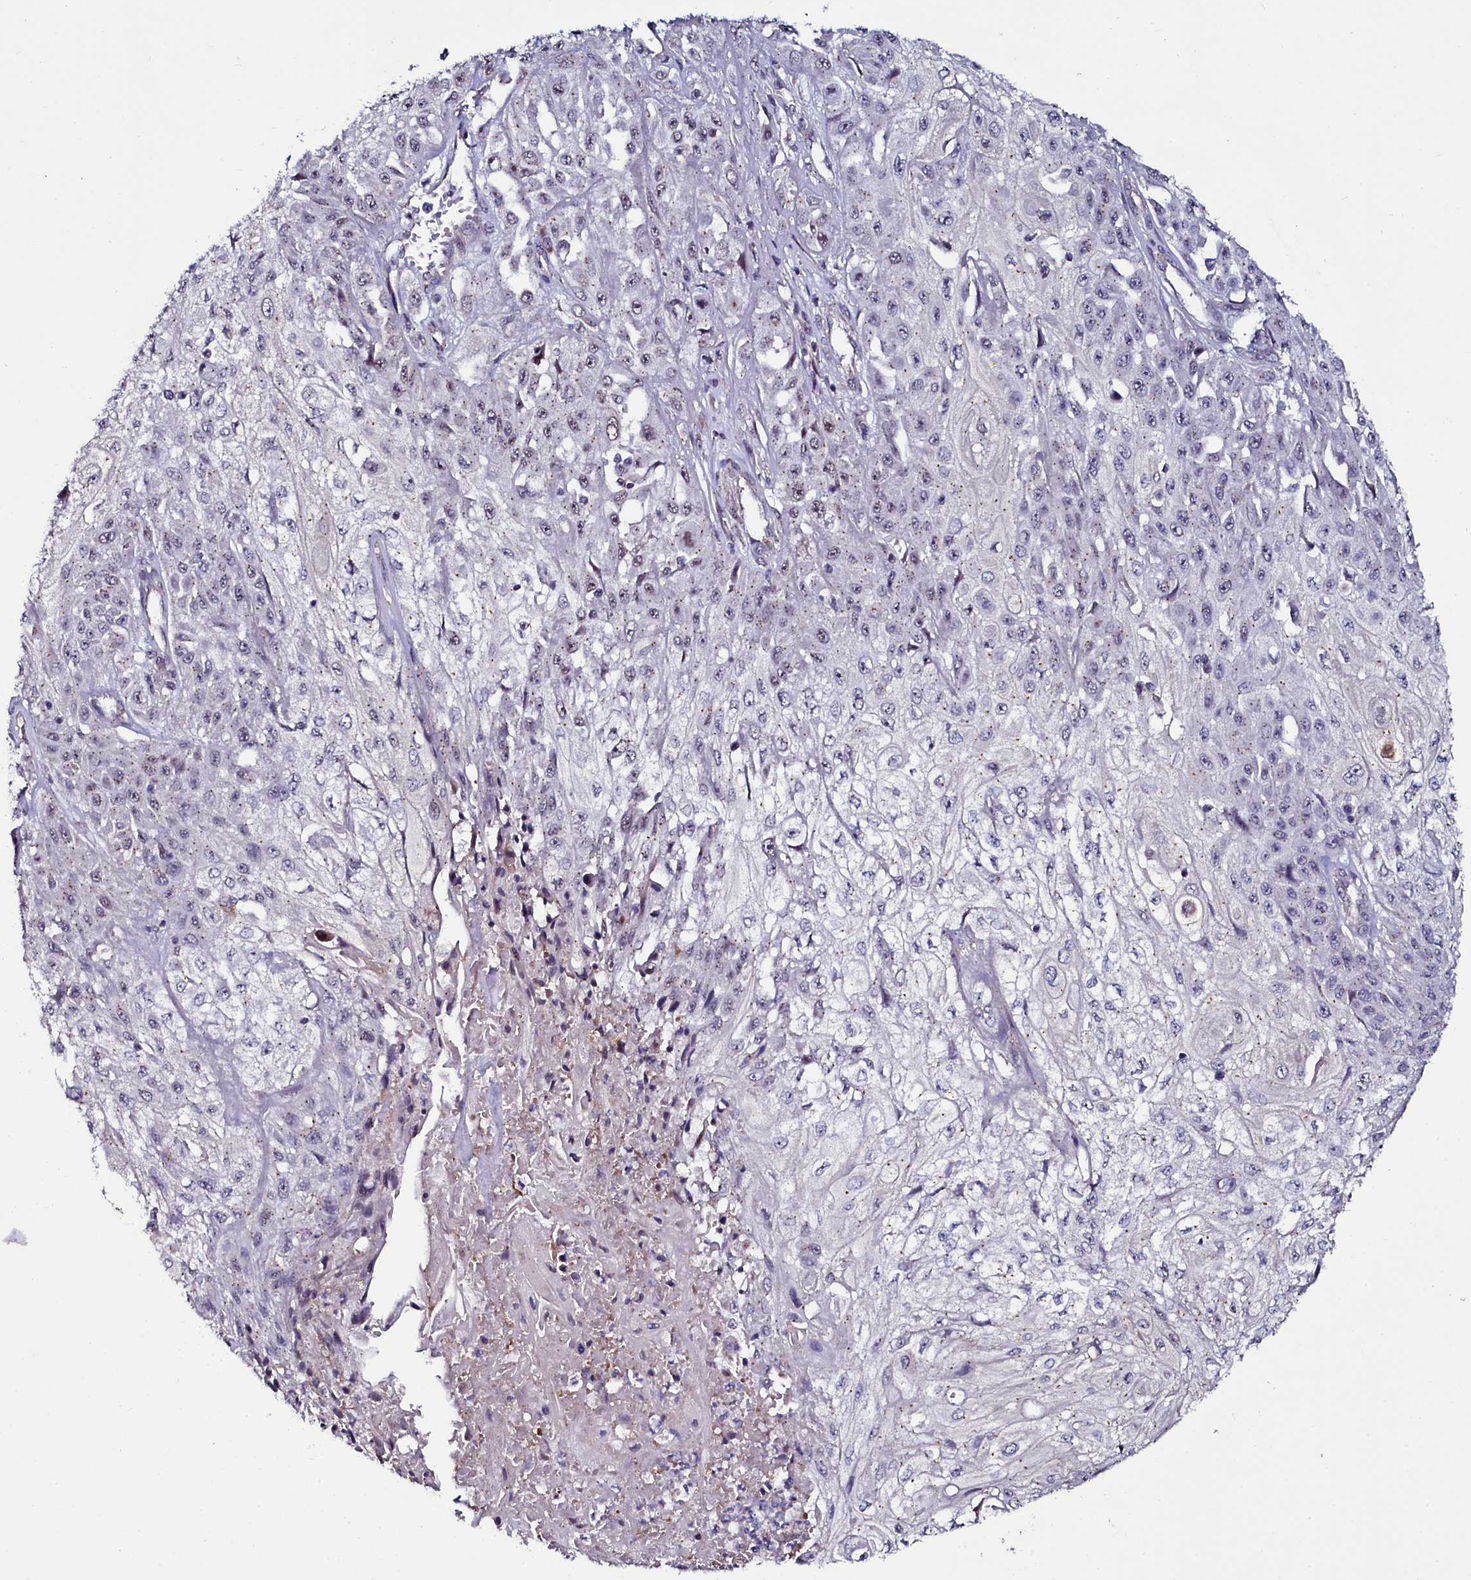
{"staining": {"intensity": "weak", "quantity": "<25%", "location": "nuclear"}, "tissue": "skin cancer", "cell_type": "Tumor cells", "image_type": "cancer", "snomed": [{"axis": "morphology", "description": "Squamous cell carcinoma, NOS"}, {"axis": "morphology", "description": "Squamous cell carcinoma, metastatic, NOS"}, {"axis": "topography", "description": "Skin"}, {"axis": "topography", "description": "Lymph node"}], "caption": "DAB (3,3'-diaminobenzidine) immunohistochemical staining of human skin squamous cell carcinoma exhibits no significant staining in tumor cells. Brightfield microscopy of immunohistochemistry (IHC) stained with DAB (3,3'-diaminobenzidine) (brown) and hematoxylin (blue), captured at high magnification.", "gene": "USPL1", "patient": {"sex": "male", "age": 75}}